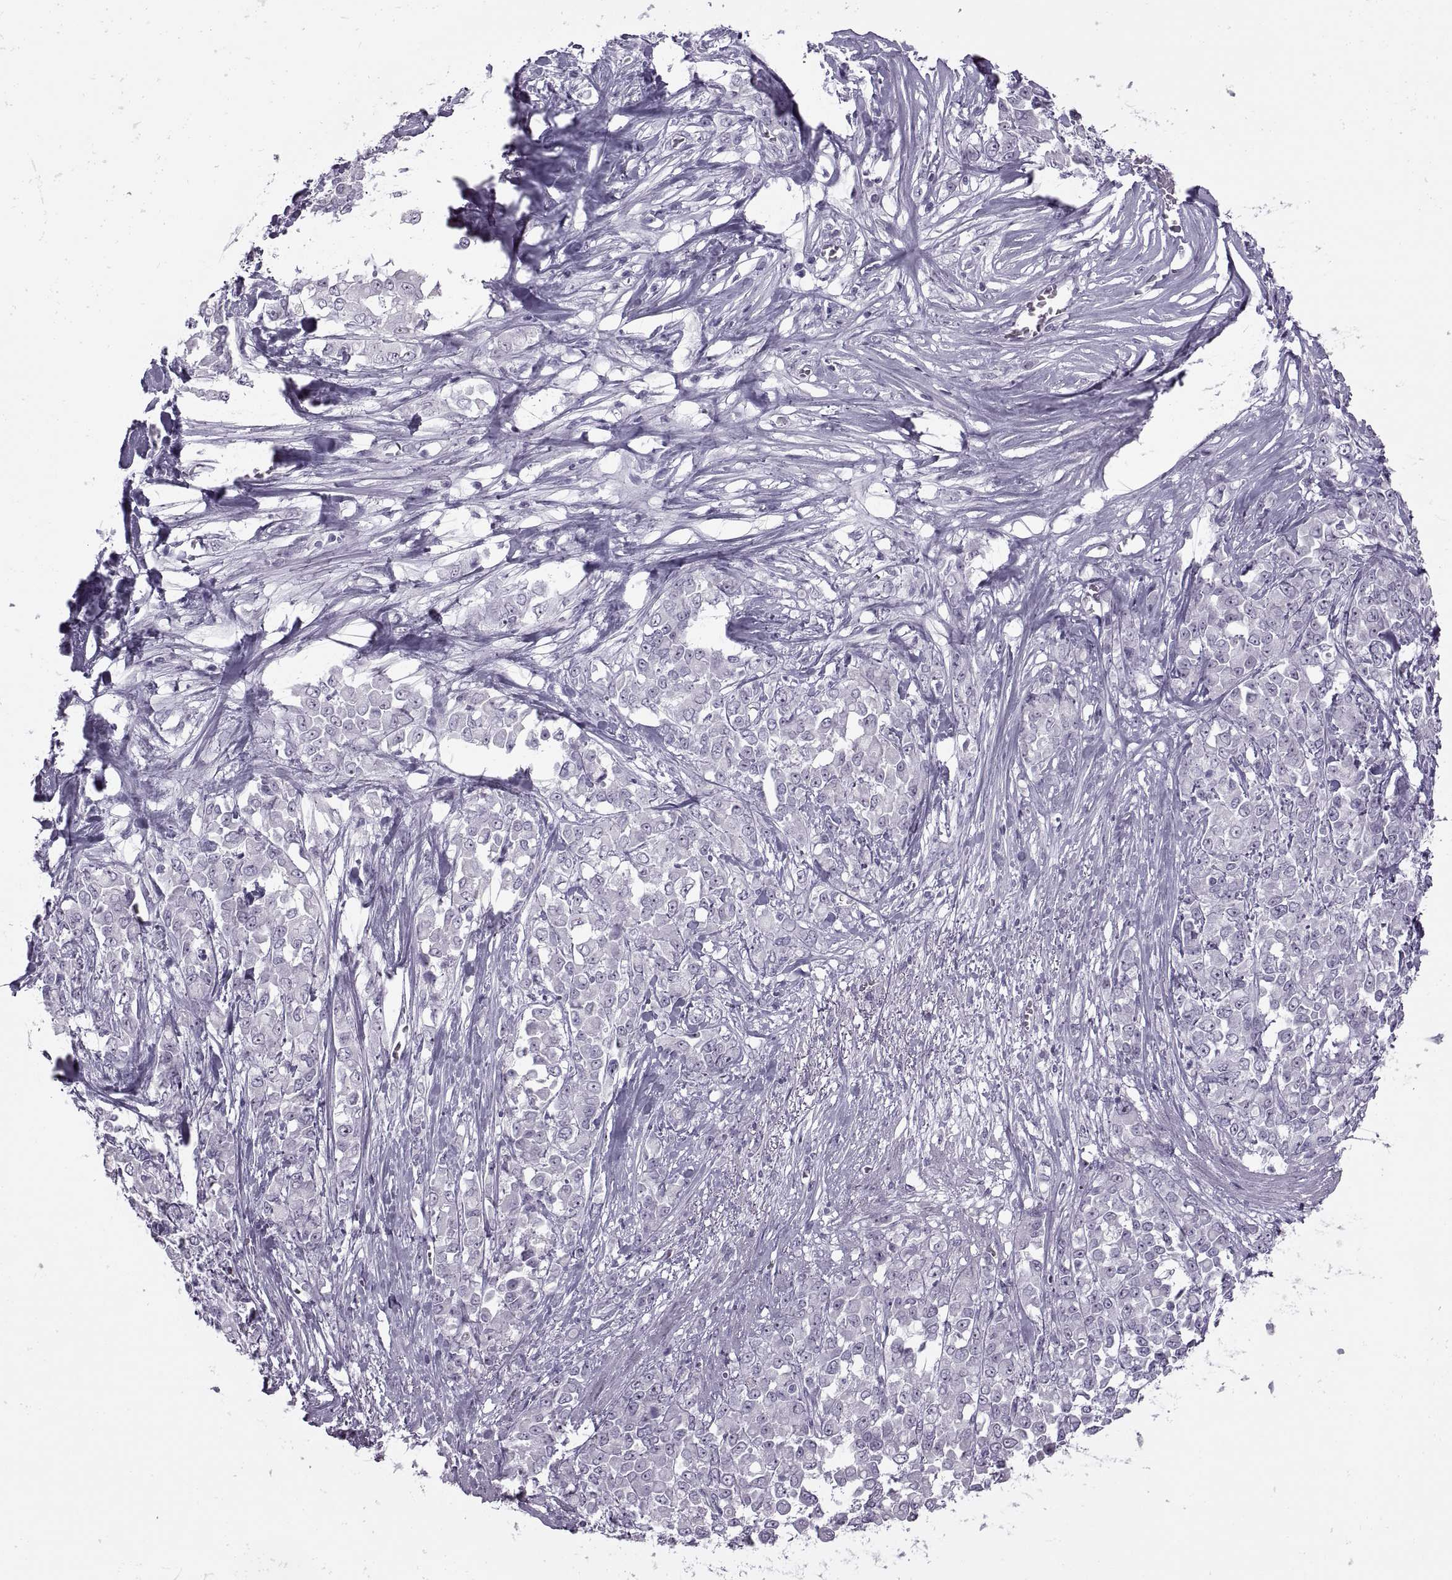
{"staining": {"intensity": "negative", "quantity": "none", "location": "none"}, "tissue": "stomach cancer", "cell_type": "Tumor cells", "image_type": "cancer", "snomed": [{"axis": "morphology", "description": "Adenocarcinoma, NOS"}, {"axis": "topography", "description": "Stomach"}], "caption": "This is an immunohistochemistry (IHC) histopathology image of human stomach cancer. There is no staining in tumor cells.", "gene": "FAM24A", "patient": {"sex": "female", "age": 76}}